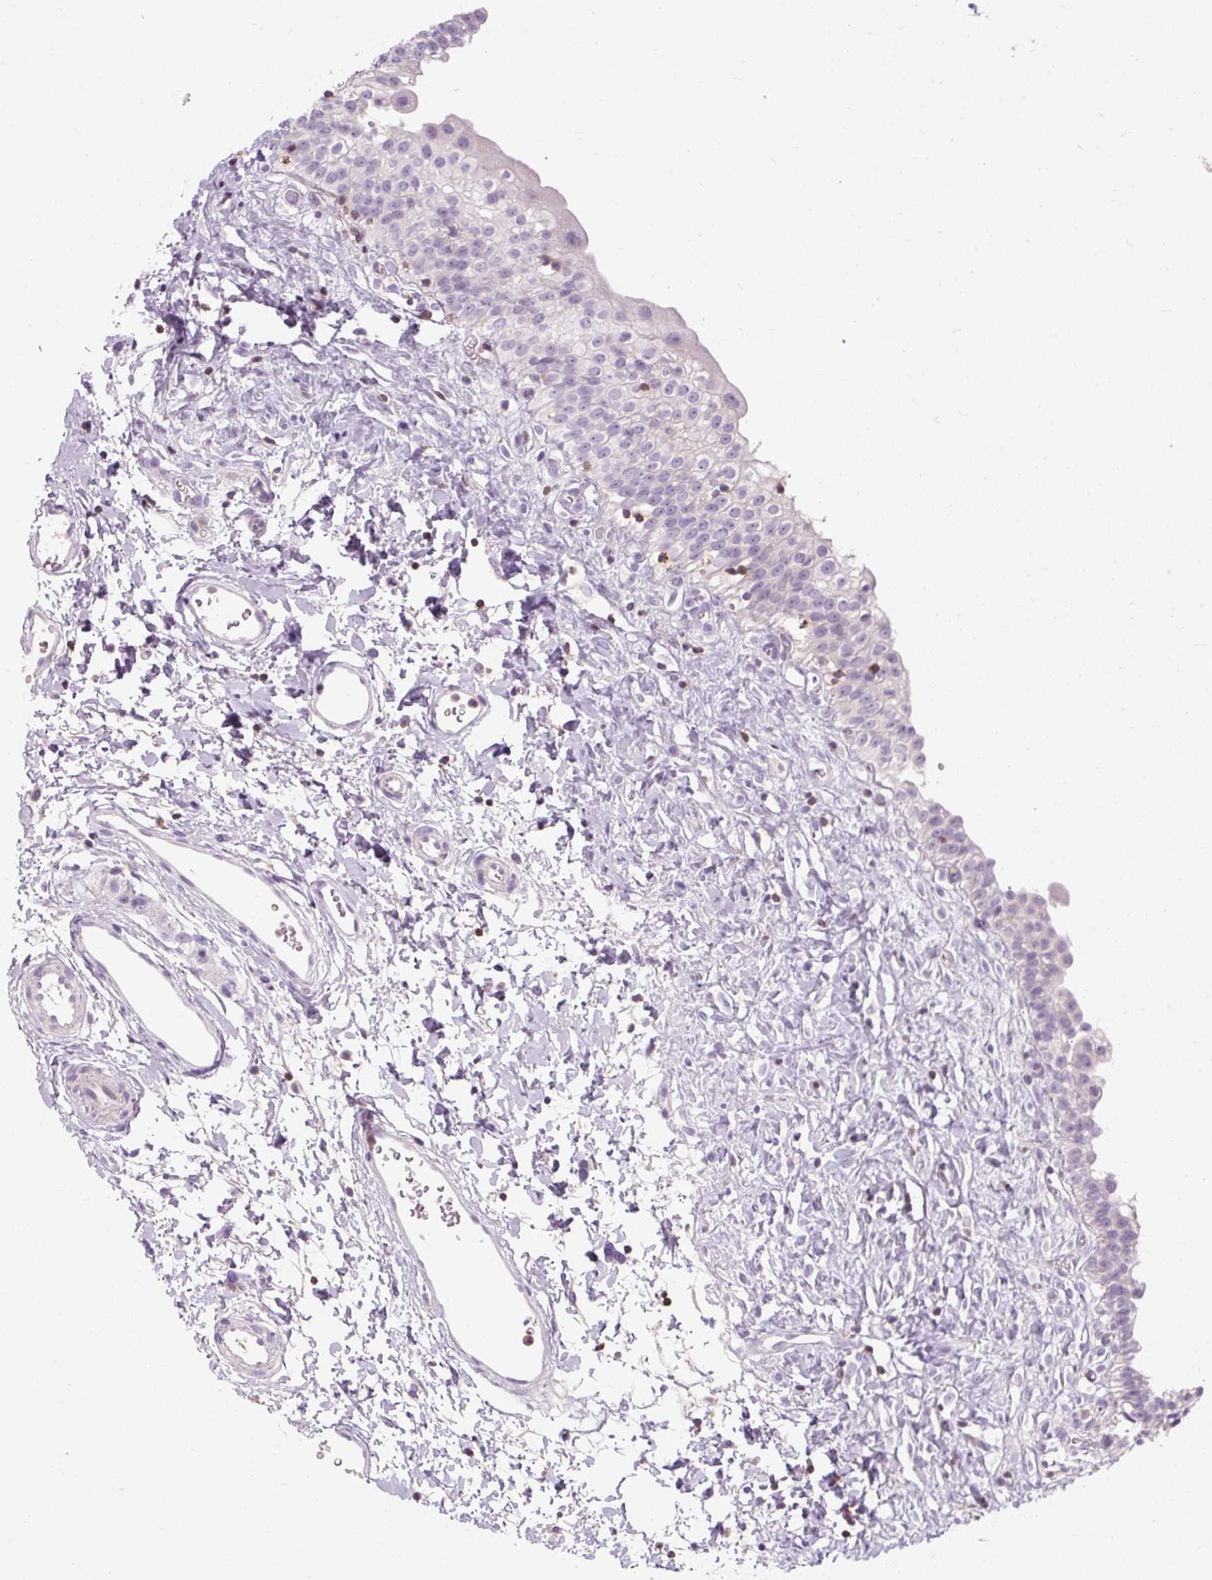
{"staining": {"intensity": "moderate", "quantity": "<25%", "location": "nuclear"}, "tissue": "urinary bladder", "cell_type": "Urothelial cells", "image_type": "normal", "snomed": [{"axis": "morphology", "description": "Normal tissue, NOS"}, {"axis": "topography", "description": "Urinary bladder"}], "caption": "This photomicrograph demonstrates immunohistochemistry staining of unremarkable urinary bladder, with low moderate nuclear expression in approximately <25% of urothelial cells.", "gene": "TIGD2", "patient": {"sex": "male", "age": 51}}